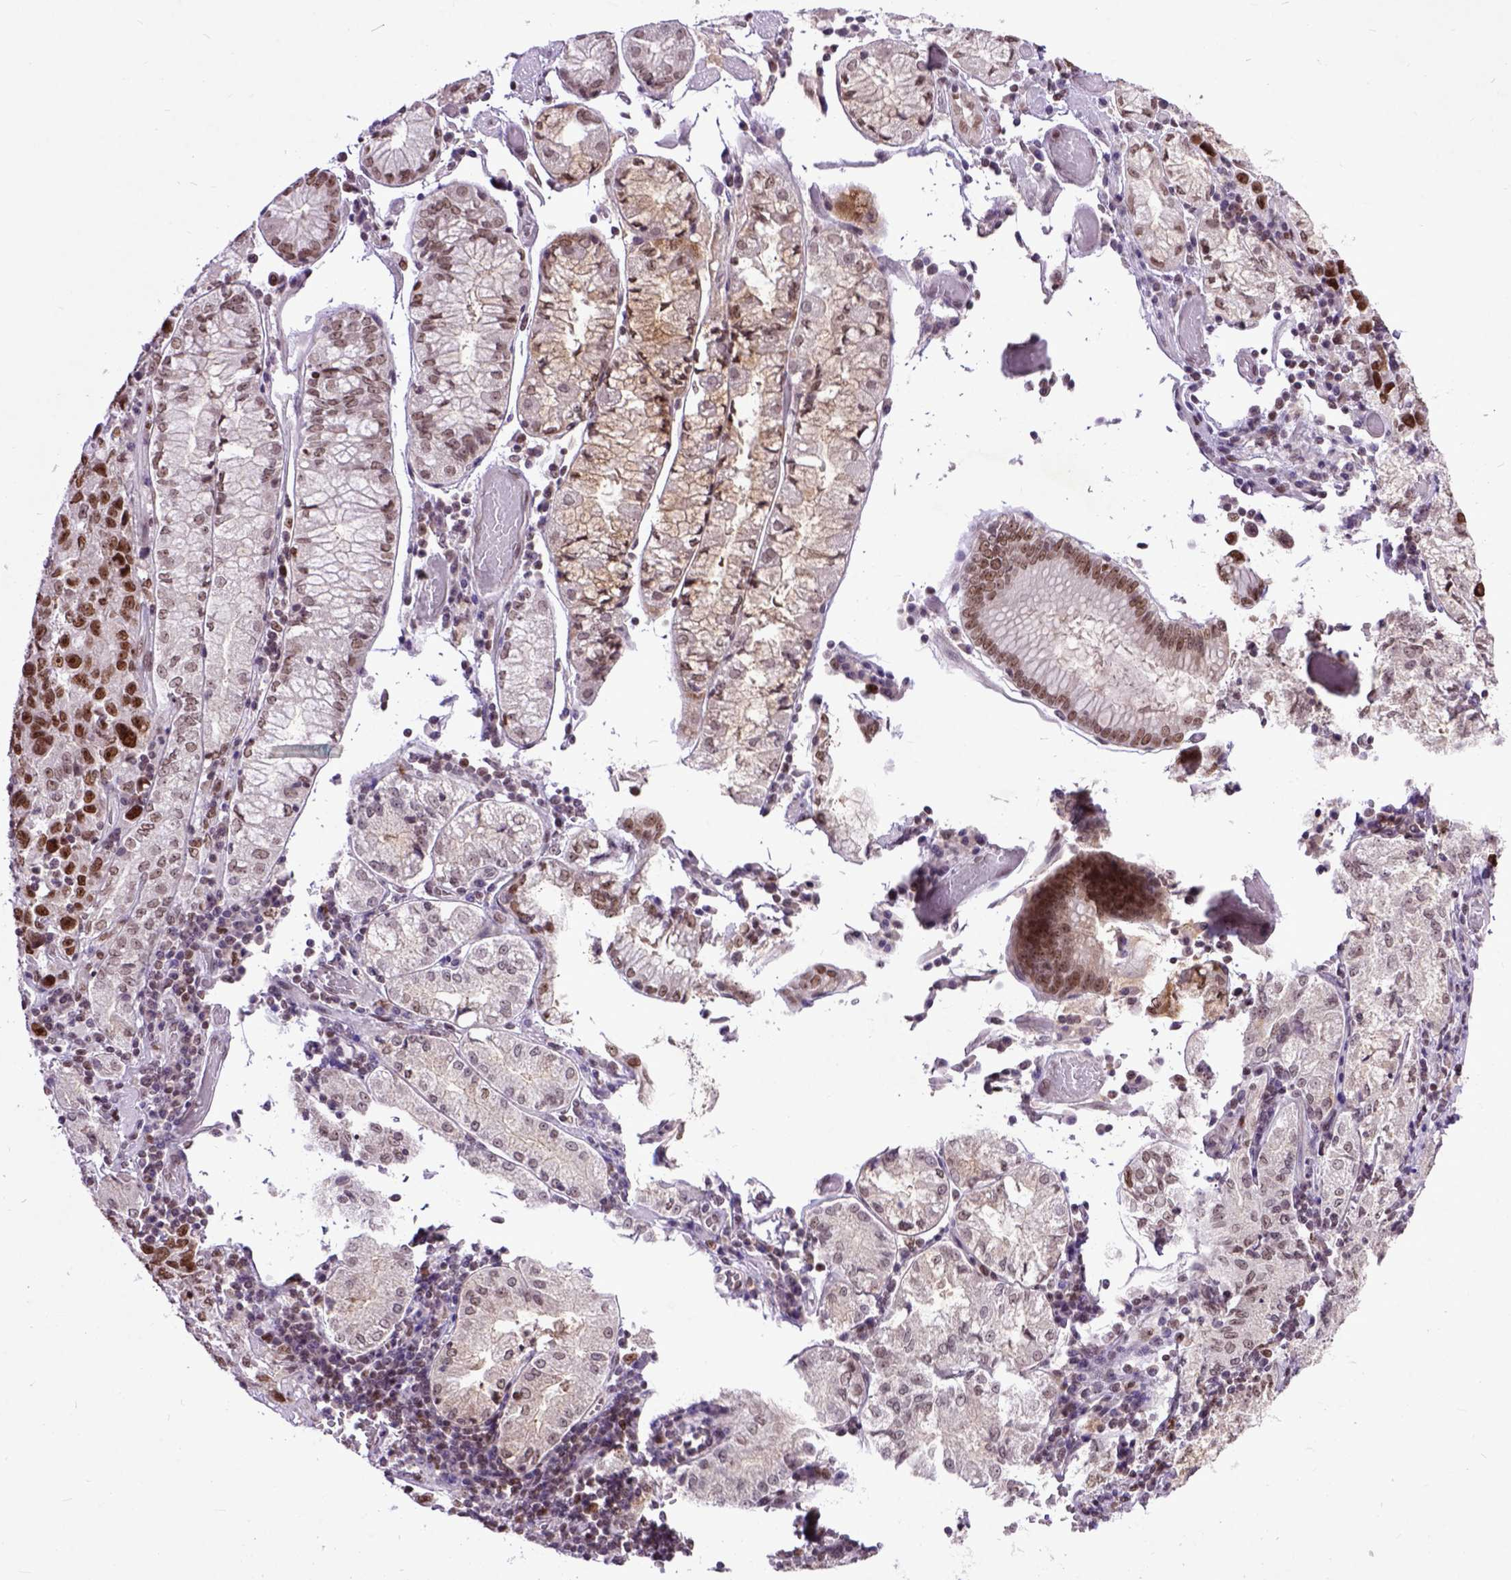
{"staining": {"intensity": "moderate", "quantity": ">75%", "location": "nuclear"}, "tissue": "stomach cancer", "cell_type": "Tumor cells", "image_type": "cancer", "snomed": [{"axis": "morphology", "description": "Adenocarcinoma, NOS"}, {"axis": "topography", "description": "Stomach"}], "caption": "About >75% of tumor cells in human stomach cancer display moderate nuclear protein expression as visualized by brown immunohistochemical staining.", "gene": "RCC2", "patient": {"sex": "male", "age": 93}}